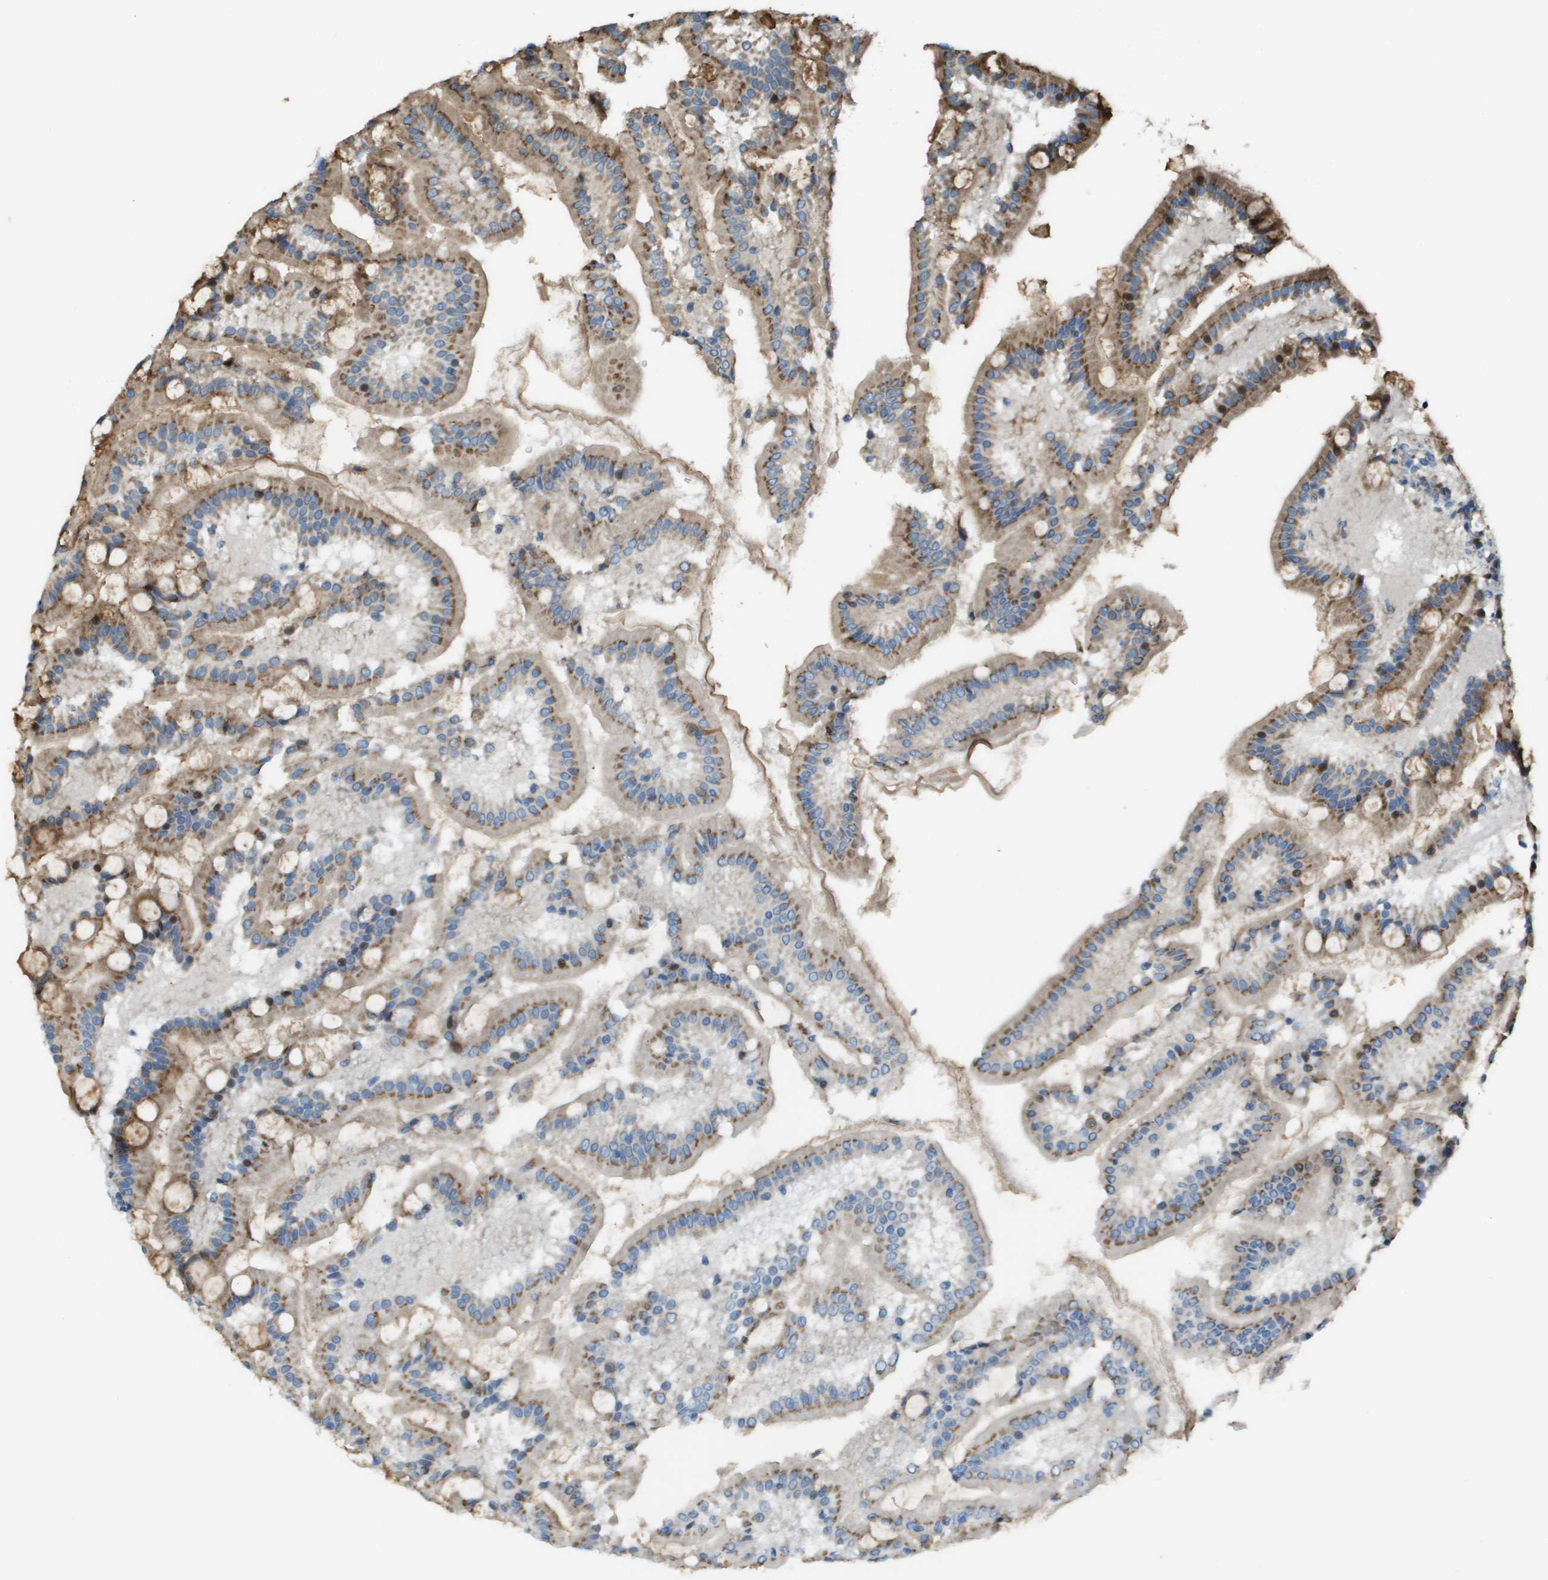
{"staining": {"intensity": "moderate", "quantity": ">75%", "location": "cytoplasmic/membranous"}, "tissue": "duodenum", "cell_type": "Glandular cells", "image_type": "normal", "snomed": [{"axis": "morphology", "description": "Normal tissue, NOS"}, {"axis": "topography", "description": "Duodenum"}], "caption": "An IHC photomicrograph of normal tissue is shown. Protein staining in brown highlights moderate cytoplasmic/membranous positivity in duodenum within glandular cells. Using DAB (brown) and hematoxylin (blue) stains, captured at high magnification using brightfield microscopy.", "gene": "MGAT3", "patient": {"sex": "male", "age": 50}}